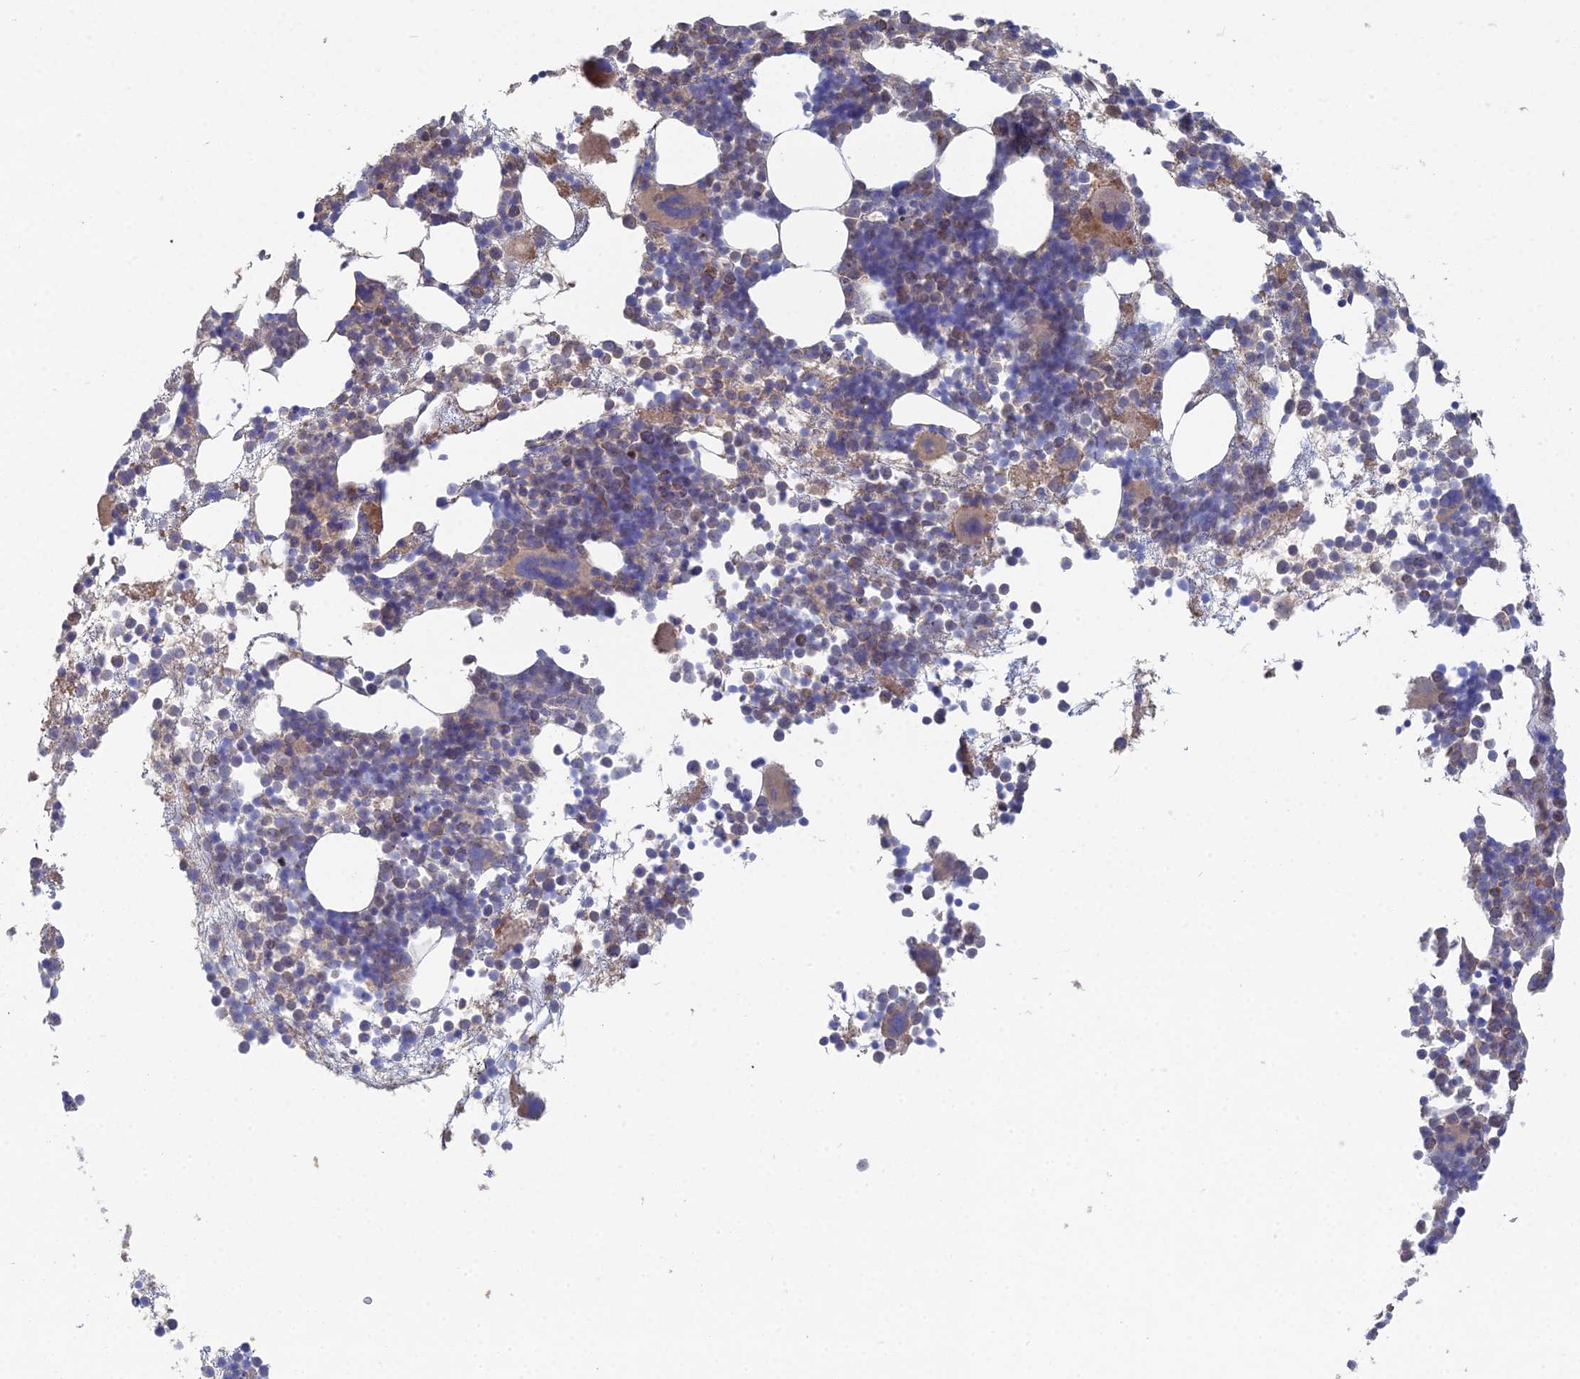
{"staining": {"intensity": "moderate", "quantity": "<25%", "location": "cytoplasmic/membranous"}, "tissue": "bone marrow", "cell_type": "Hematopoietic cells", "image_type": "normal", "snomed": [{"axis": "morphology", "description": "Normal tissue, NOS"}, {"axis": "topography", "description": "Bone marrow"}], "caption": "The image displays immunohistochemical staining of unremarkable bone marrow. There is moderate cytoplasmic/membranous positivity is appreciated in approximately <25% of hematopoietic cells.", "gene": "TRAPPC6A", "patient": {"sex": "female", "age": 57}}